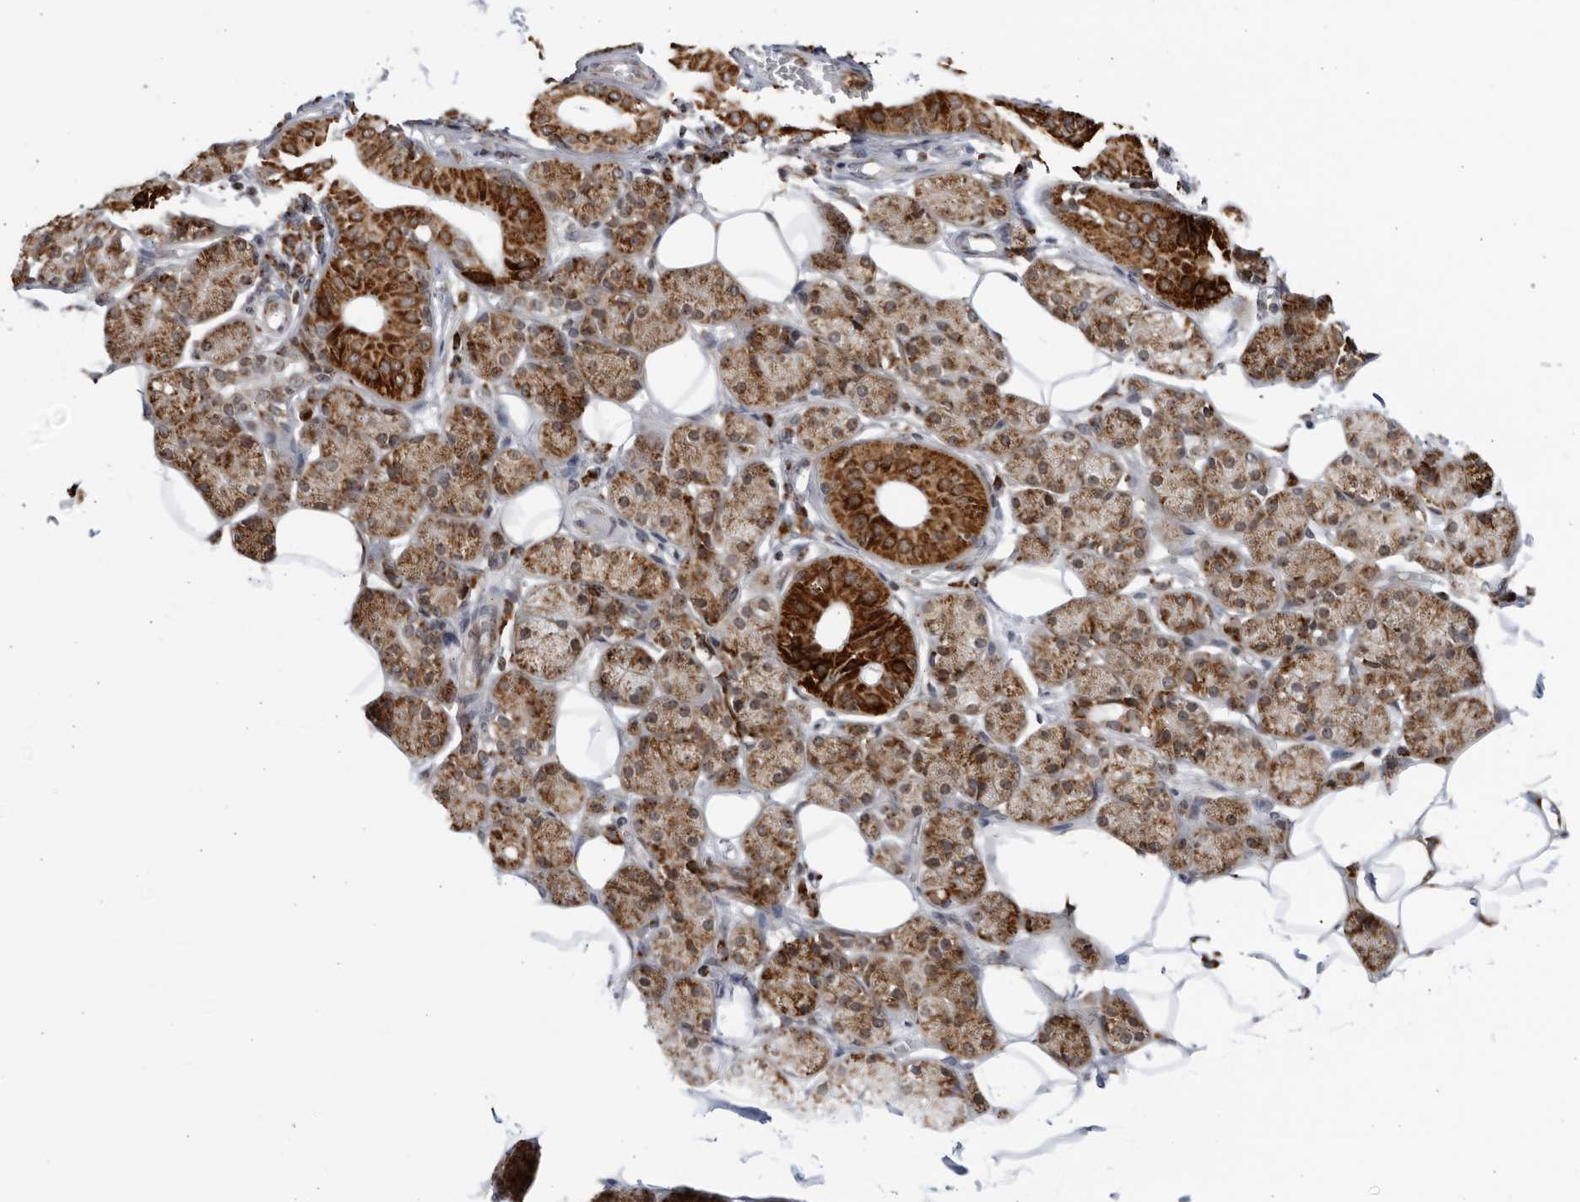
{"staining": {"intensity": "strong", "quantity": ">75%", "location": "cytoplasmic/membranous"}, "tissue": "salivary gland", "cell_type": "Glandular cells", "image_type": "normal", "snomed": [{"axis": "morphology", "description": "Normal tissue, NOS"}, {"axis": "topography", "description": "Salivary gland"}], "caption": "Strong cytoplasmic/membranous staining for a protein is seen in approximately >75% of glandular cells of benign salivary gland using immunohistochemistry.", "gene": "RBM34", "patient": {"sex": "female", "age": 33}}